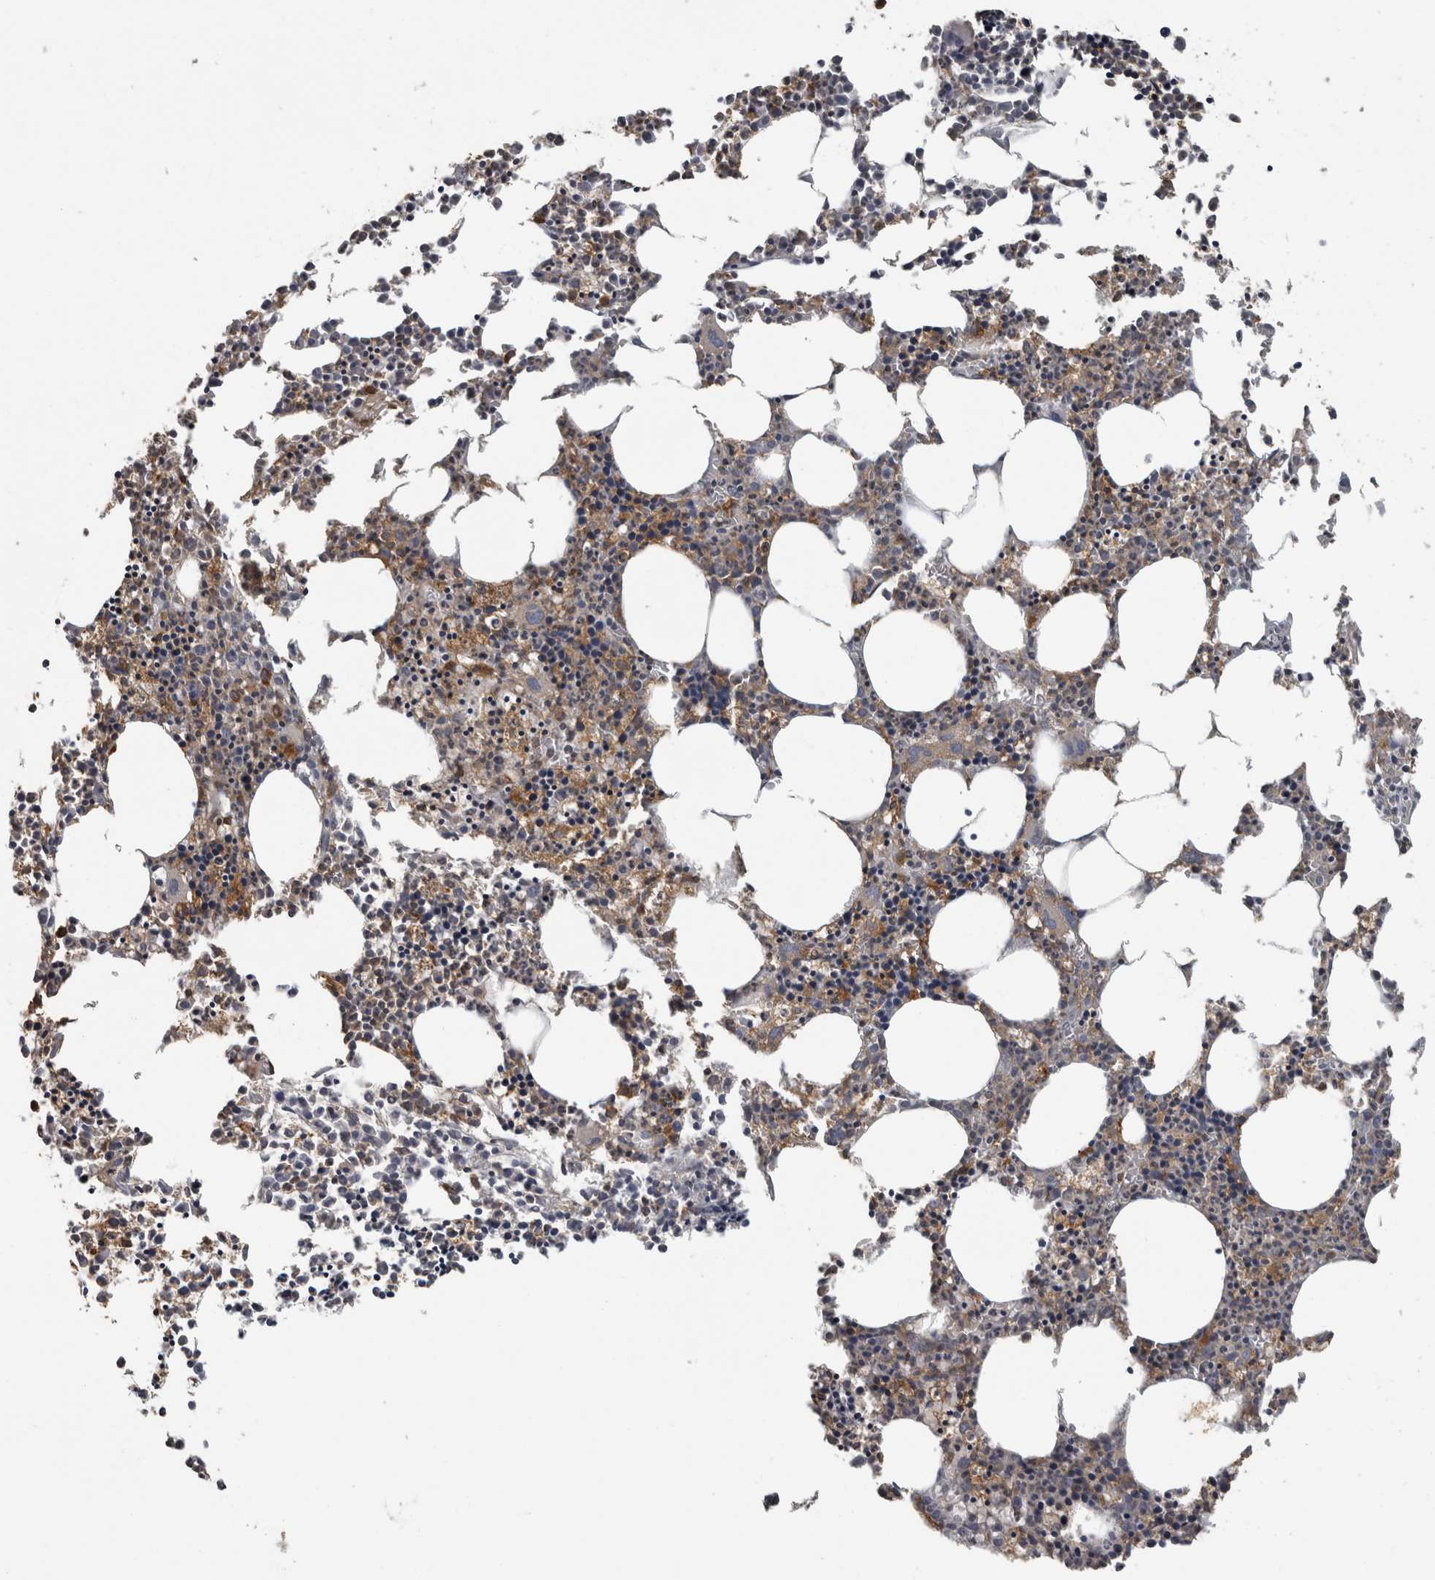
{"staining": {"intensity": "moderate", "quantity": "<25%", "location": "cytoplasmic/membranous"}, "tissue": "bone marrow", "cell_type": "Hematopoietic cells", "image_type": "normal", "snomed": [{"axis": "morphology", "description": "Normal tissue, NOS"}, {"axis": "morphology", "description": "Inflammation, NOS"}, {"axis": "topography", "description": "Bone marrow"}], "caption": "This micrograph displays immunohistochemistry staining of normal bone marrow, with low moderate cytoplasmic/membranous positivity in approximately <25% of hematopoietic cells.", "gene": "PIK3AP1", "patient": {"sex": "female", "age": 62}}